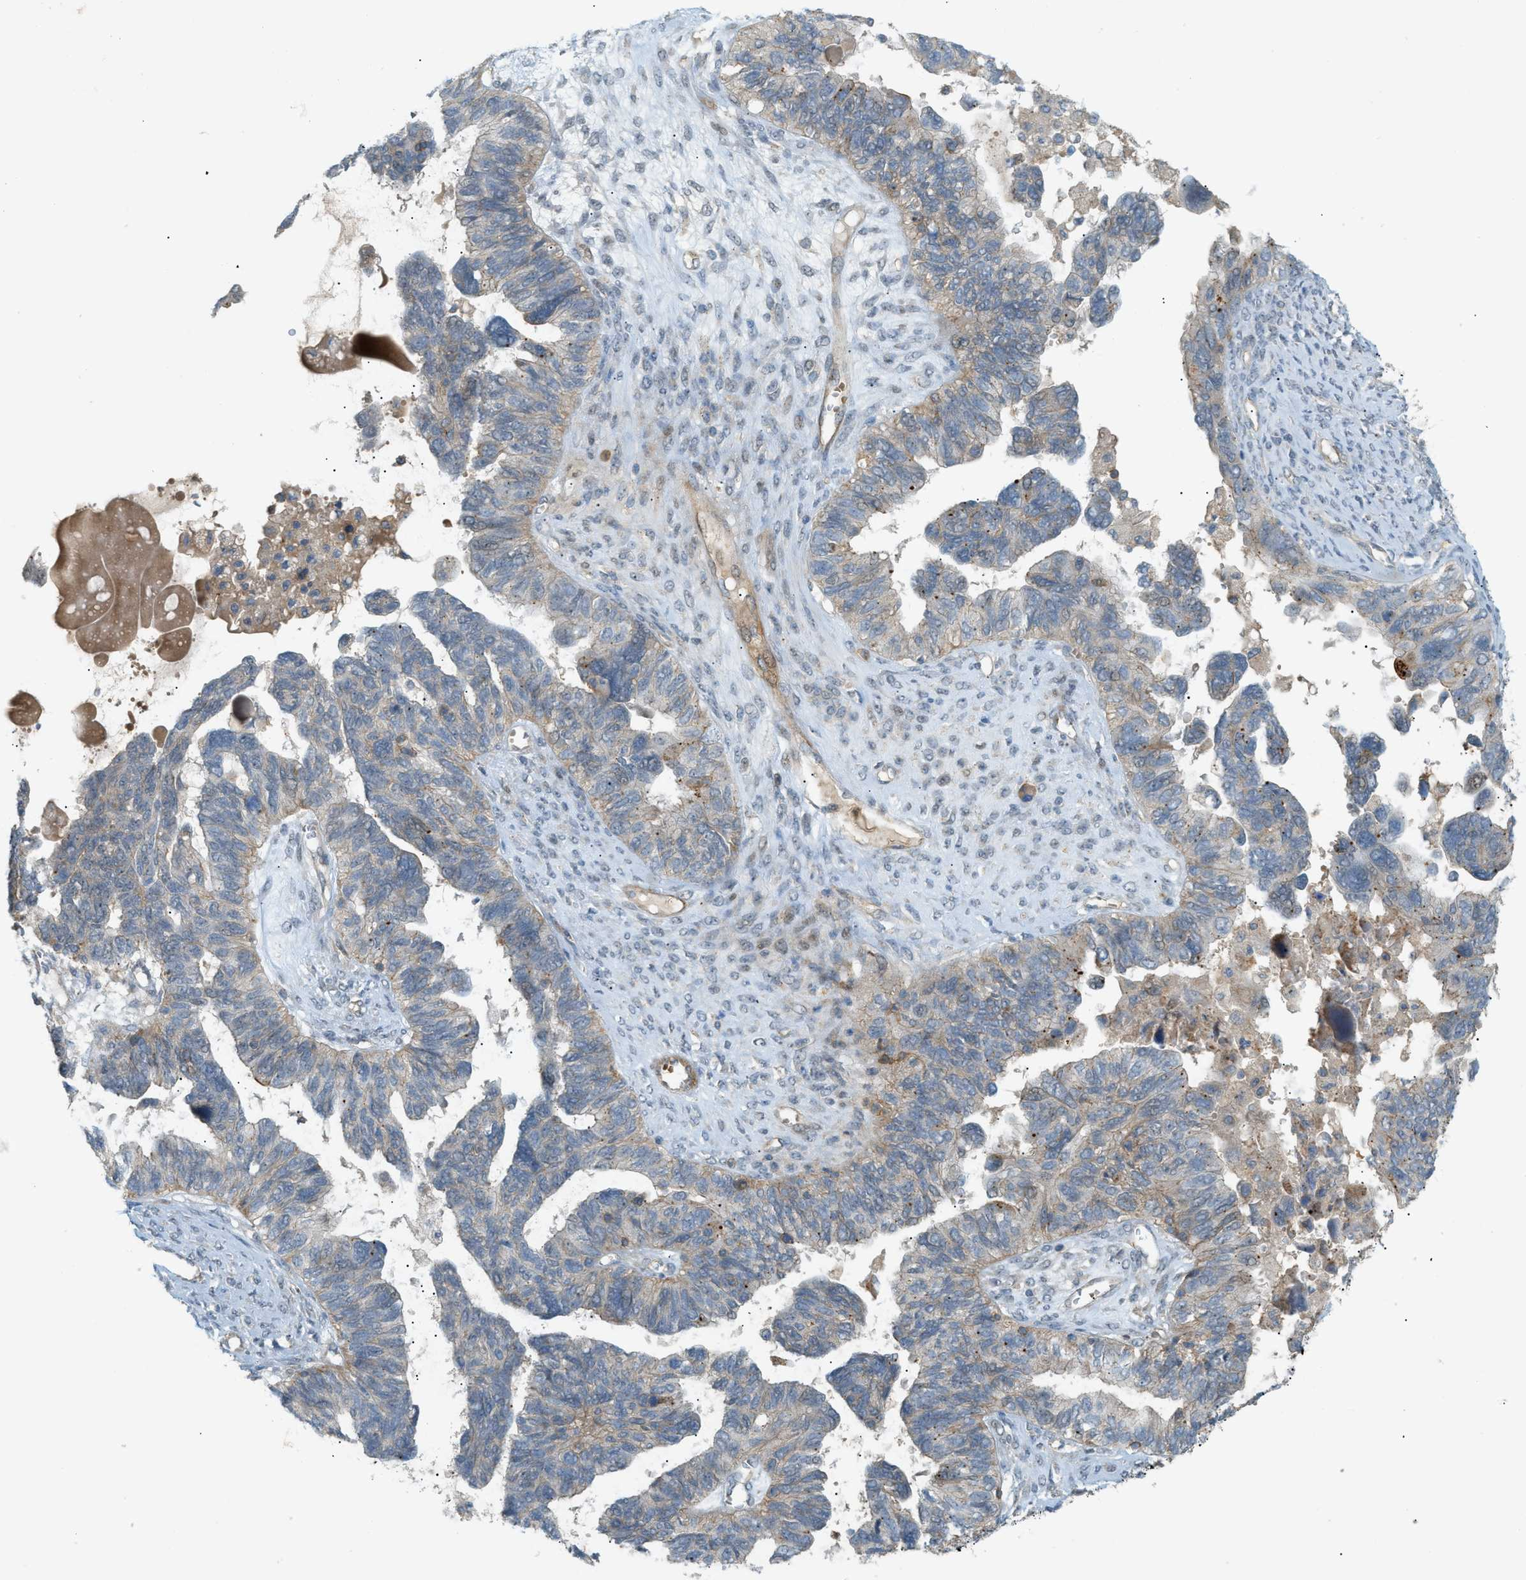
{"staining": {"intensity": "weak", "quantity": "<25%", "location": "cytoplasmic/membranous"}, "tissue": "ovarian cancer", "cell_type": "Tumor cells", "image_type": "cancer", "snomed": [{"axis": "morphology", "description": "Cystadenocarcinoma, serous, NOS"}, {"axis": "topography", "description": "Ovary"}], "caption": "Tumor cells are negative for protein expression in human ovarian cancer (serous cystadenocarcinoma).", "gene": "GRK6", "patient": {"sex": "female", "age": 79}}